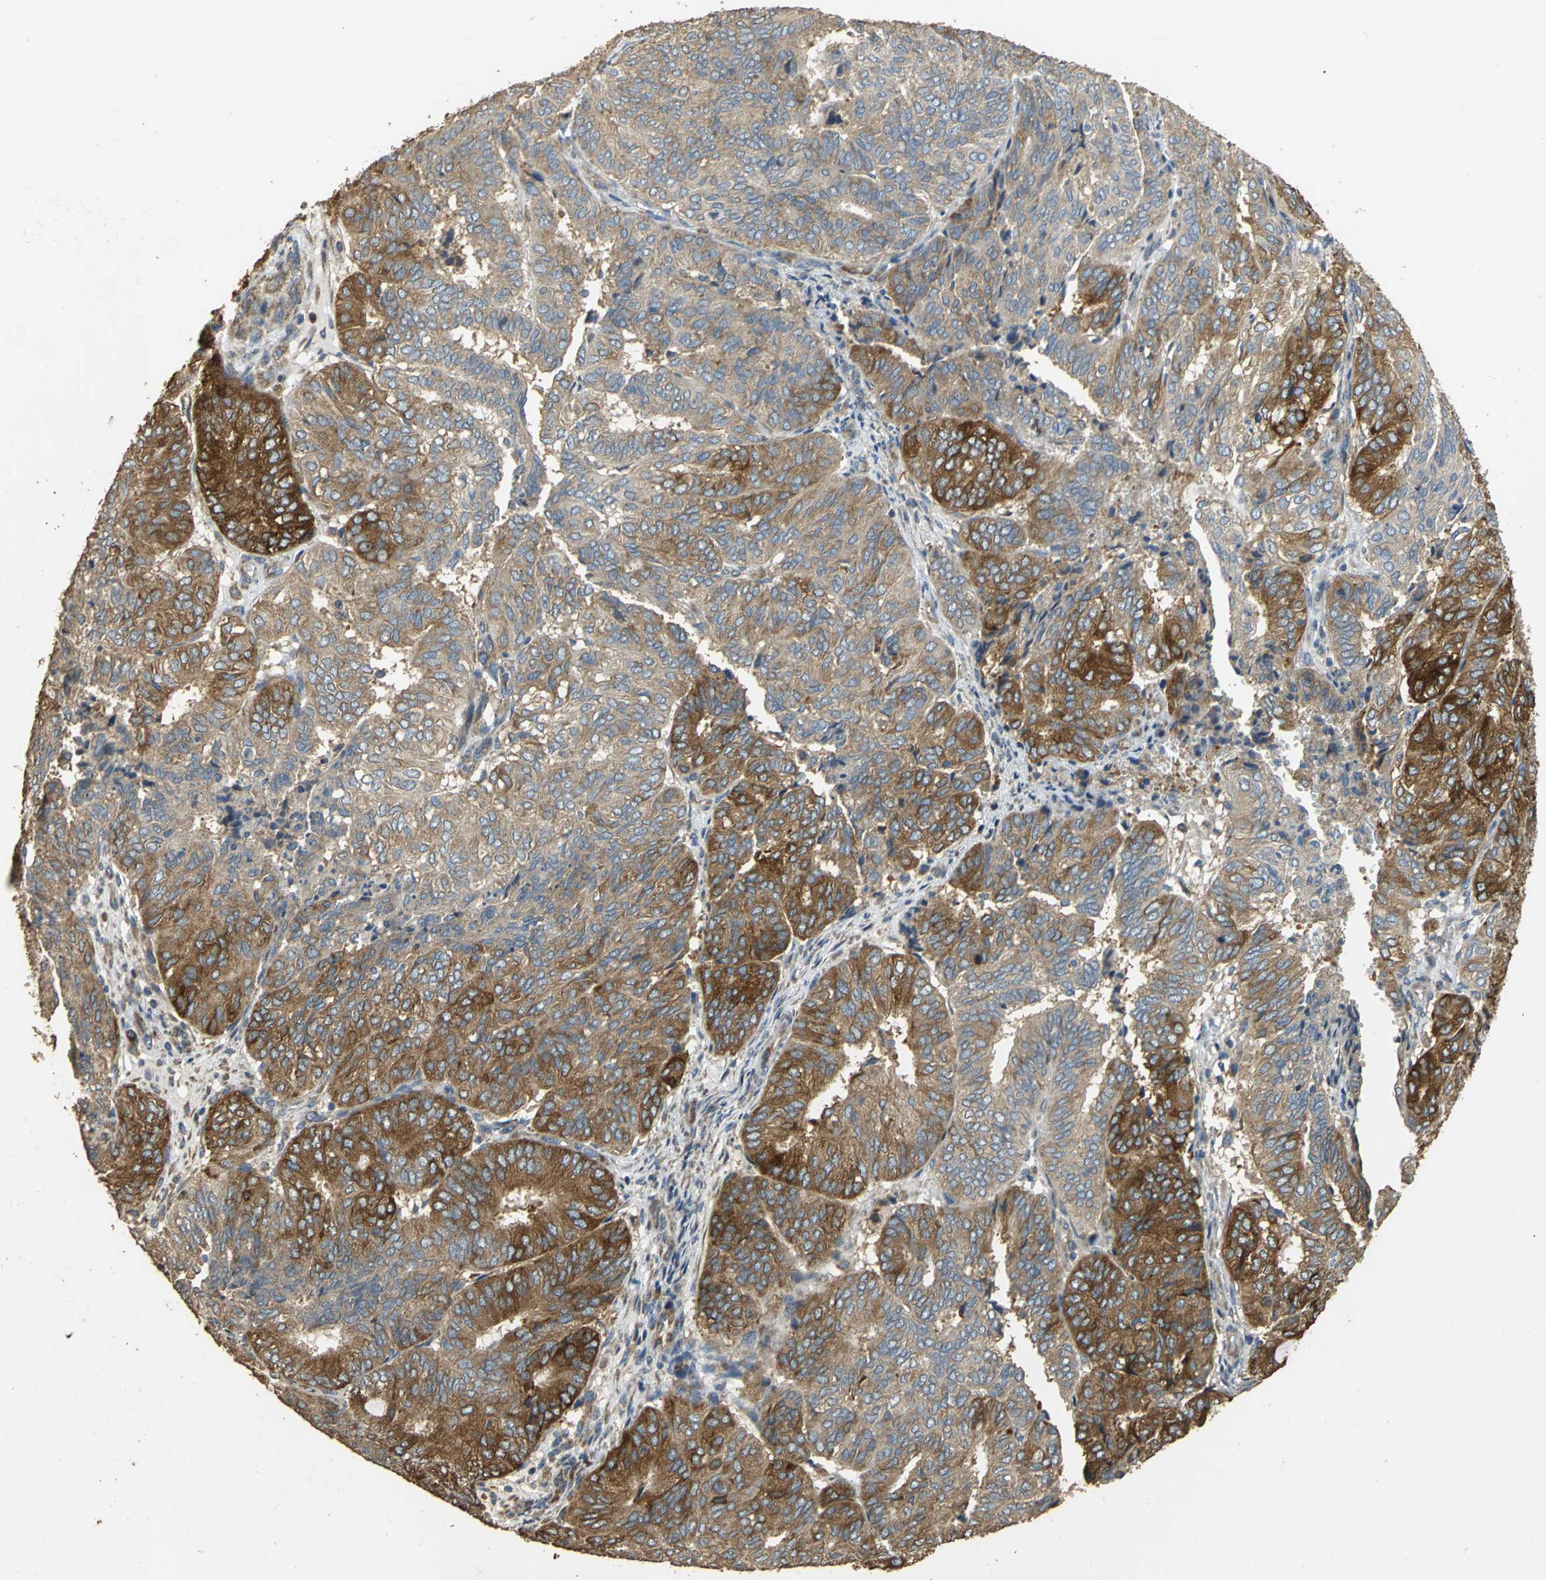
{"staining": {"intensity": "strong", "quantity": ">75%", "location": "cytoplasmic/membranous"}, "tissue": "endometrial cancer", "cell_type": "Tumor cells", "image_type": "cancer", "snomed": [{"axis": "morphology", "description": "Adenocarcinoma, NOS"}, {"axis": "topography", "description": "Uterus"}], "caption": "Adenocarcinoma (endometrial) tissue reveals strong cytoplasmic/membranous staining in approximately >75% of tumor cells, visualized by immunohistochemistry.", "gene": "ACSL4", "patient": {"sex": "female", "age": 60}}